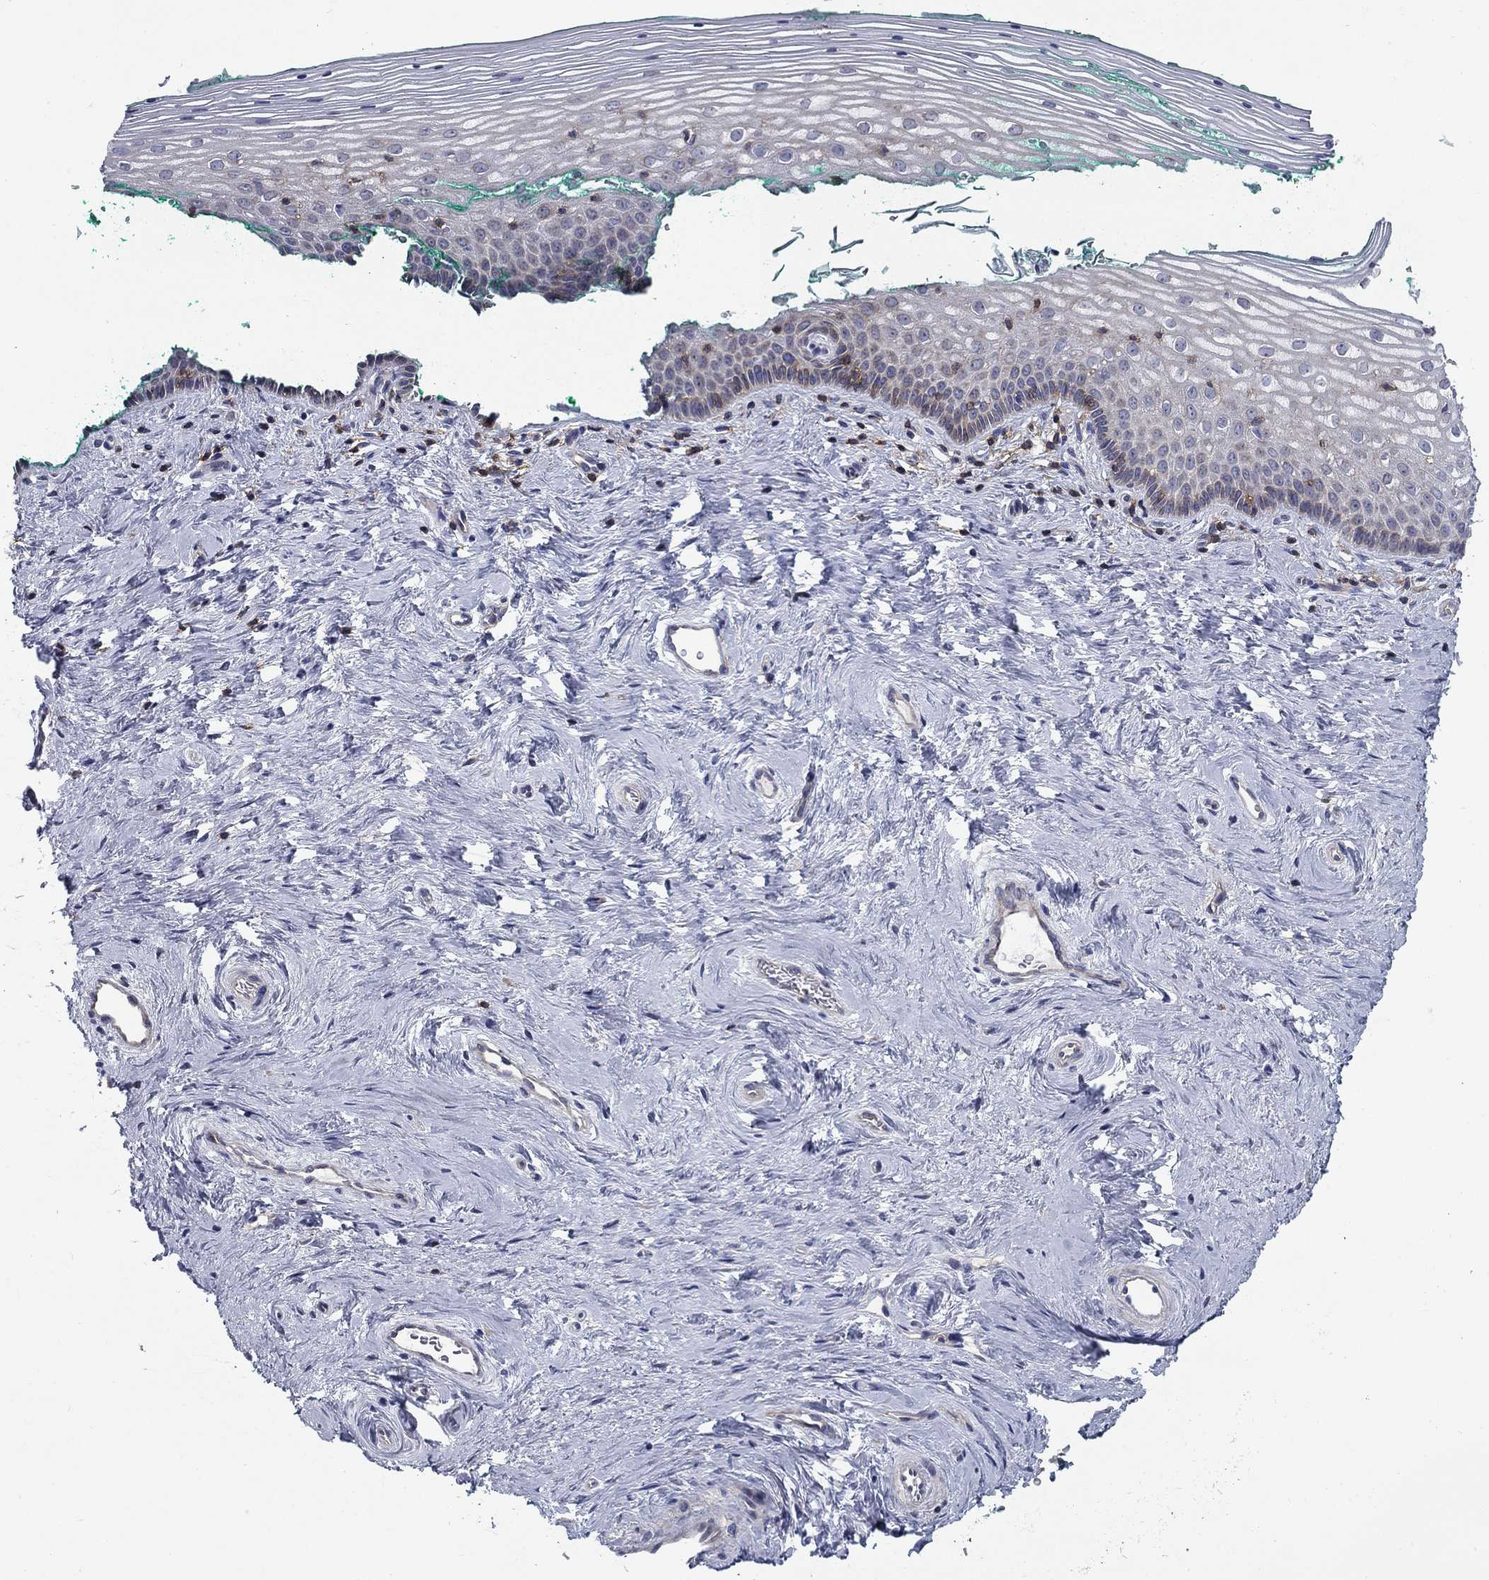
{"staining": {"intensity": "negative", "quantity": "none", "location": "none"}, "tissue": "vagina", "cell_type": "Squamous epithelial cells", "image_type": "normal", "snomed": [{"axis": "morphology", "description": "Normal tissue, NOS"}, {"axis": "topography", "description": "Vagina"}], "caption": "Immunohistochemical staining of unremarkable human vagina reveals no significant expression in squamous epithelial cells. Nuclei are stained in blue.", "gene": "SIT1", "patient": {"sex": "female", "age": 45}}